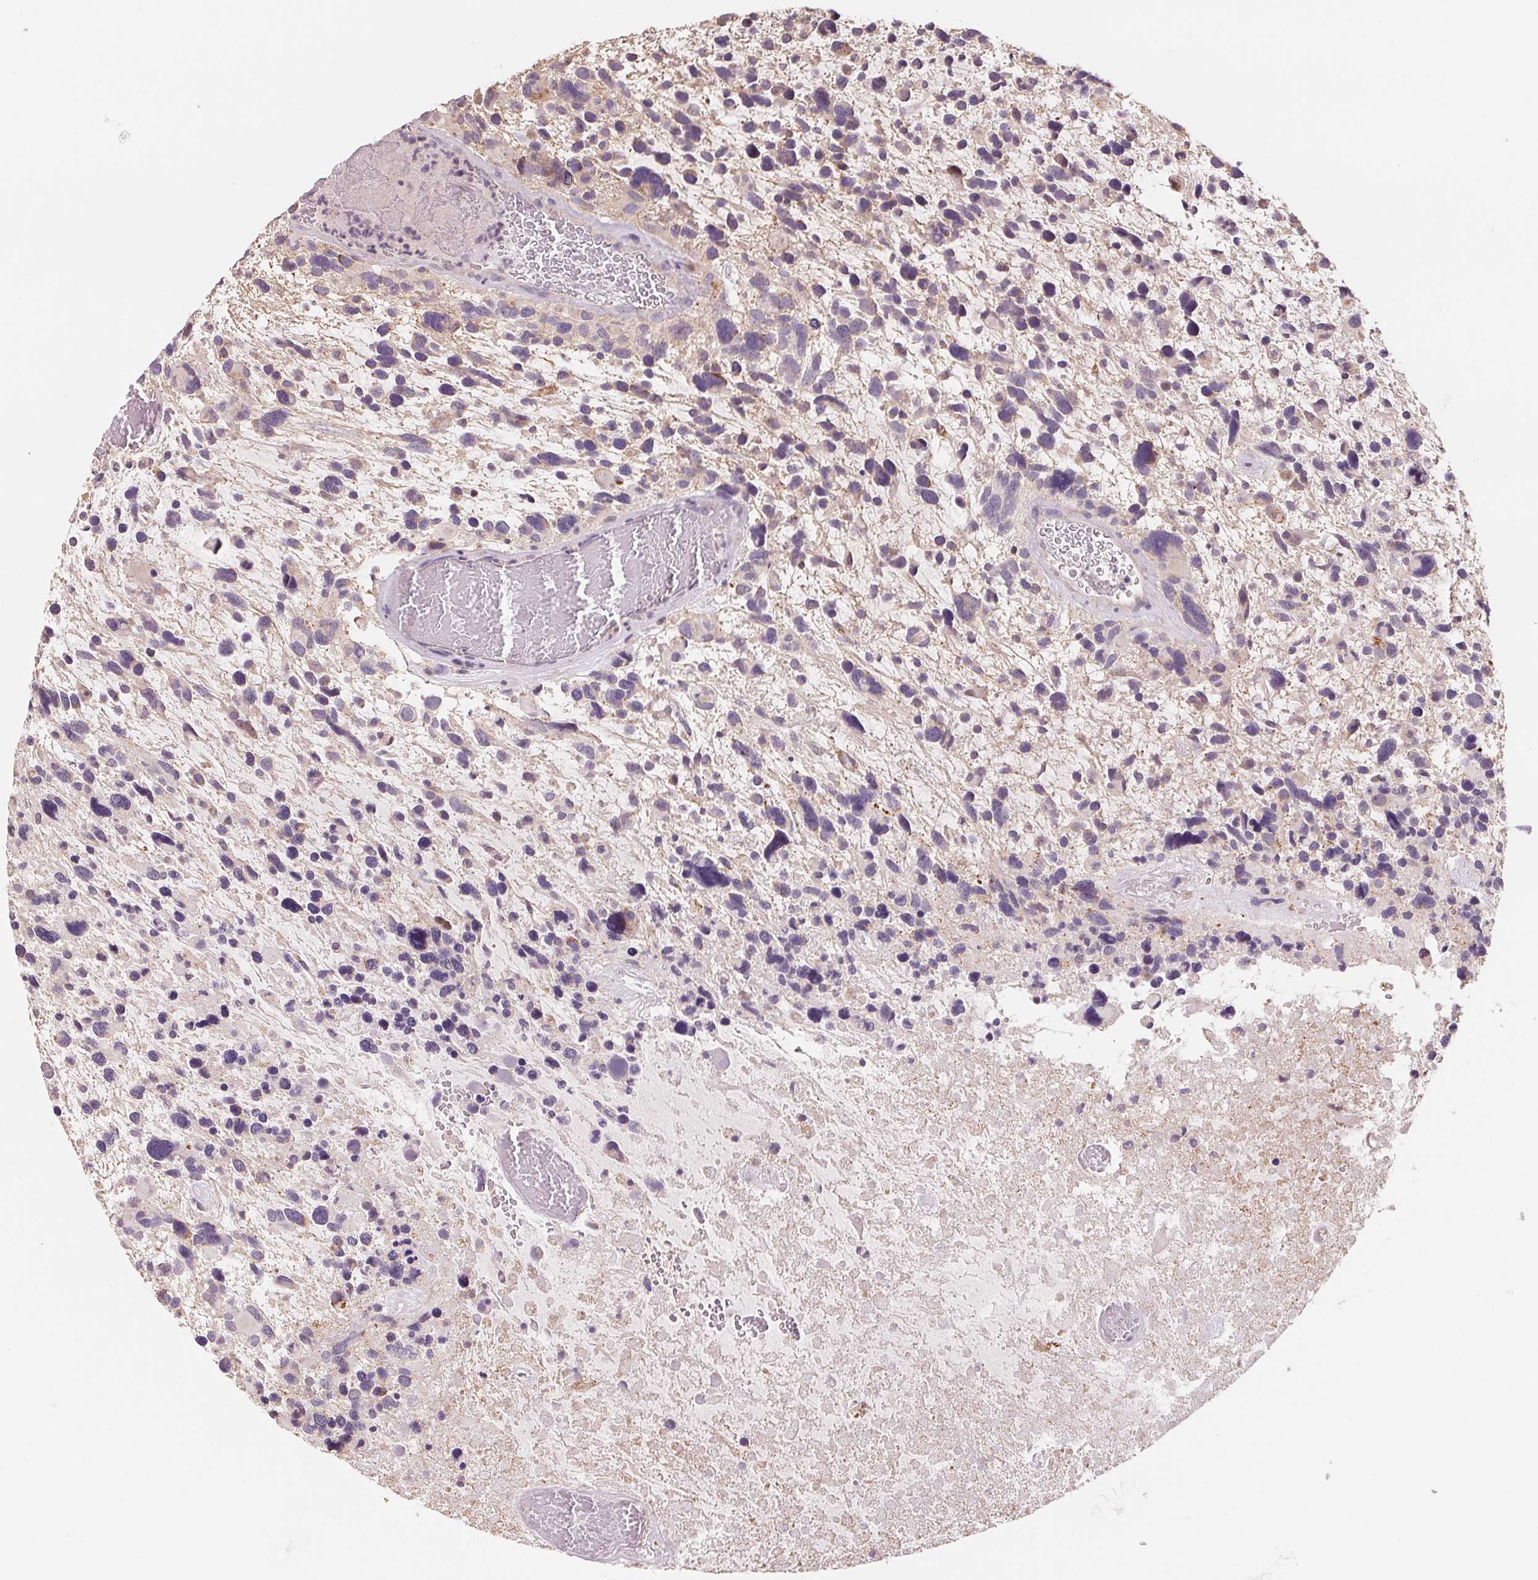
{"staining": {"intensity": "negative", "quantity": "none", "location": "none"}, "tissue": "glioma", "cell_type": "Tumor cells", "image_type": "cancer", "snomed": [{"axis": "morphology", "description": "Glioma, malignant, High grade"}, {"axis": "topography", "description": "Brain"}], "caption": "Immunohistochemistry (IHC) of human malignant high-grade glioma reveals no staining in tumor cells.", "gene": "VTCN1", "patient": {"sex": "male", "age": 49}}